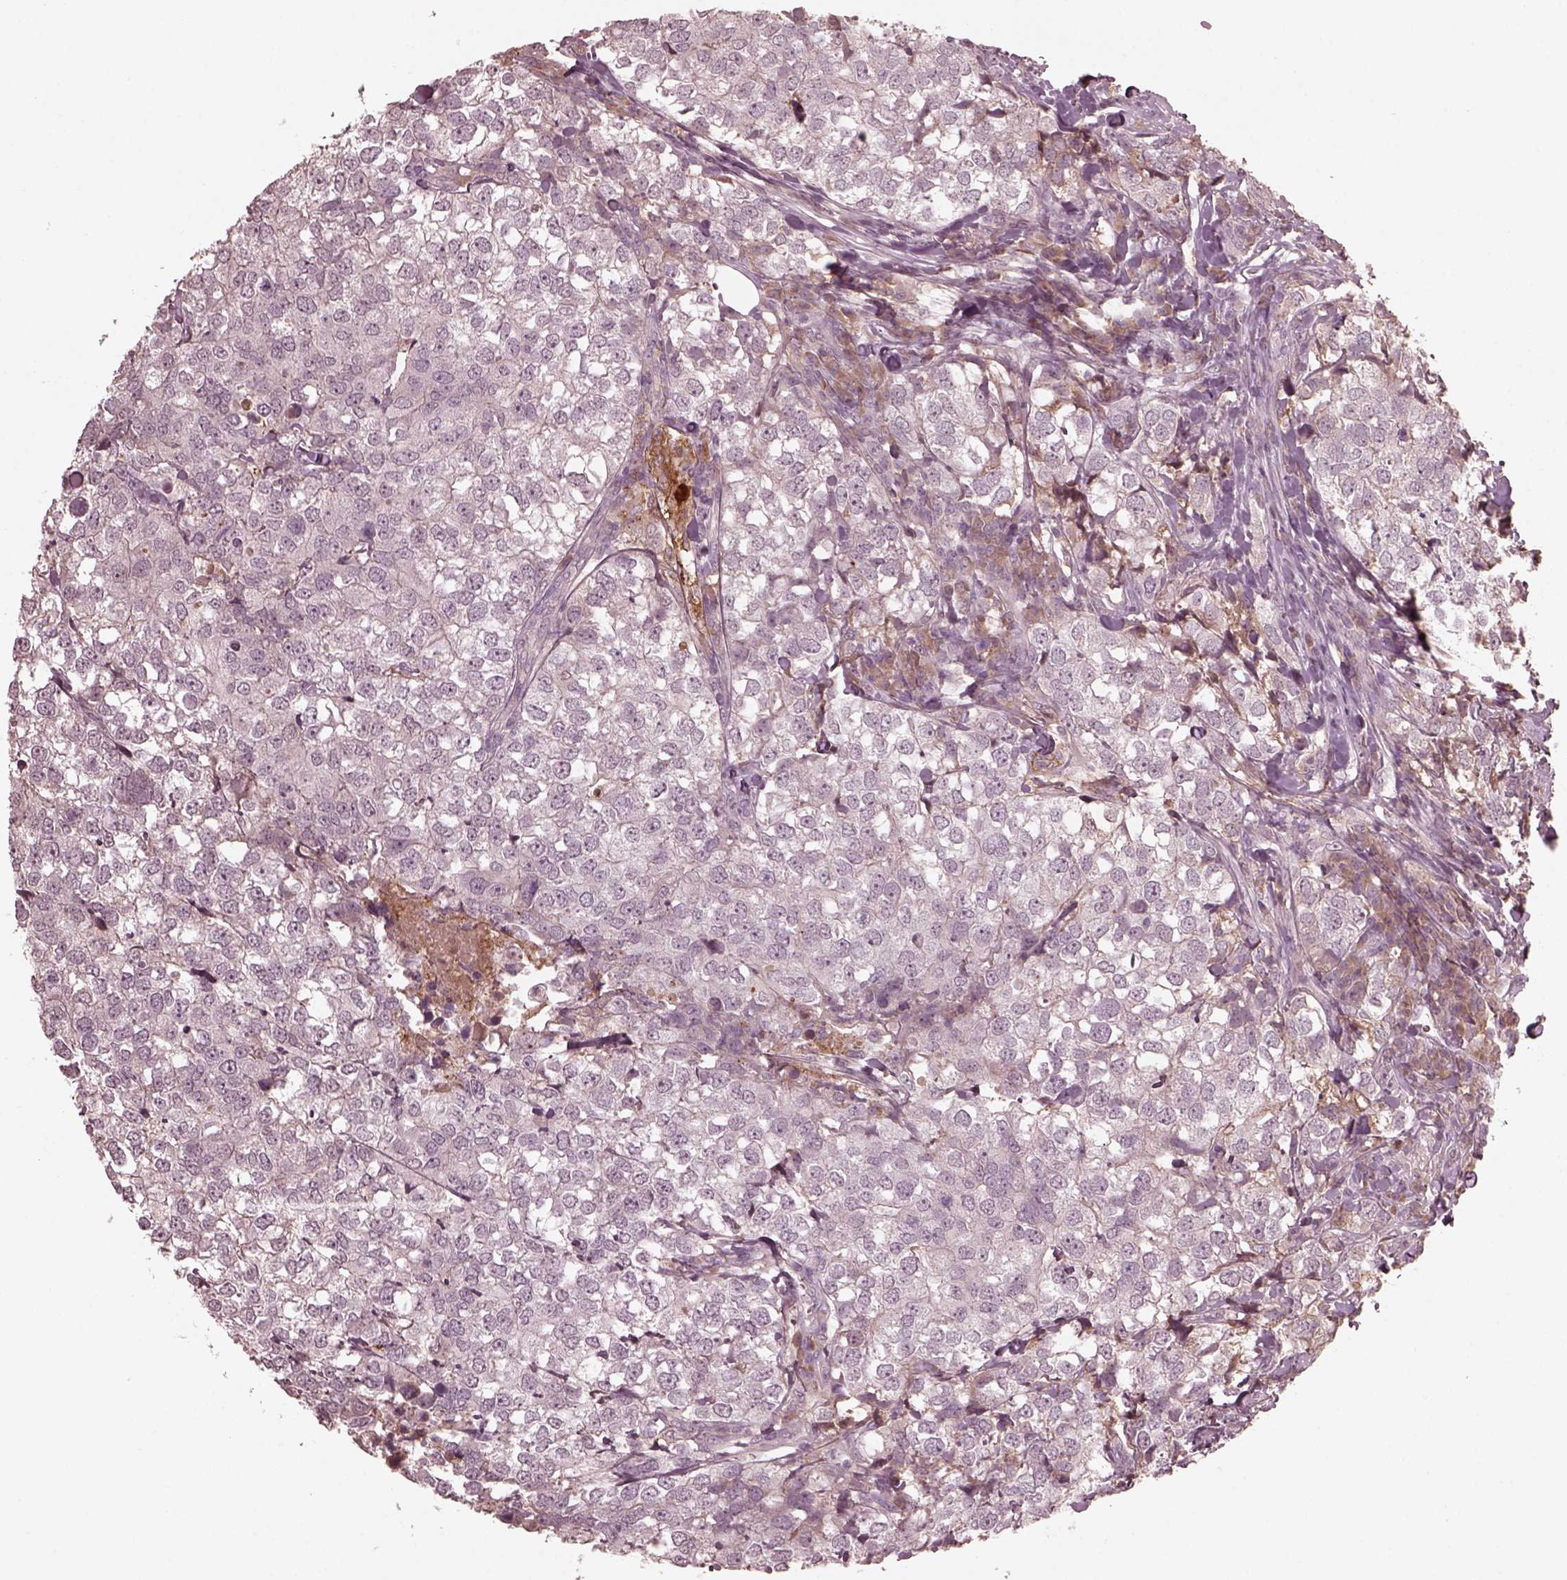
{"staining": {"intensity": "negative", "quantity": "none", "location": "none"}, "tissue": "breast cancer", "cell_type": "Tumor cells", "image_type": "cancer", "snomed": [{"axis": "morphology", "description": "Duct carcinoma"}, {"axis": "topography", "description": "Breast"}], "caption": "Tumor cells show no significant staining in intraductal carcinoma (breast). (DAB (3,3'-diaminobenzidine) immunohistochemistry, high magnification).", "gene": "VWA5B1", "patient": {"sex": "female", "age": 30}}